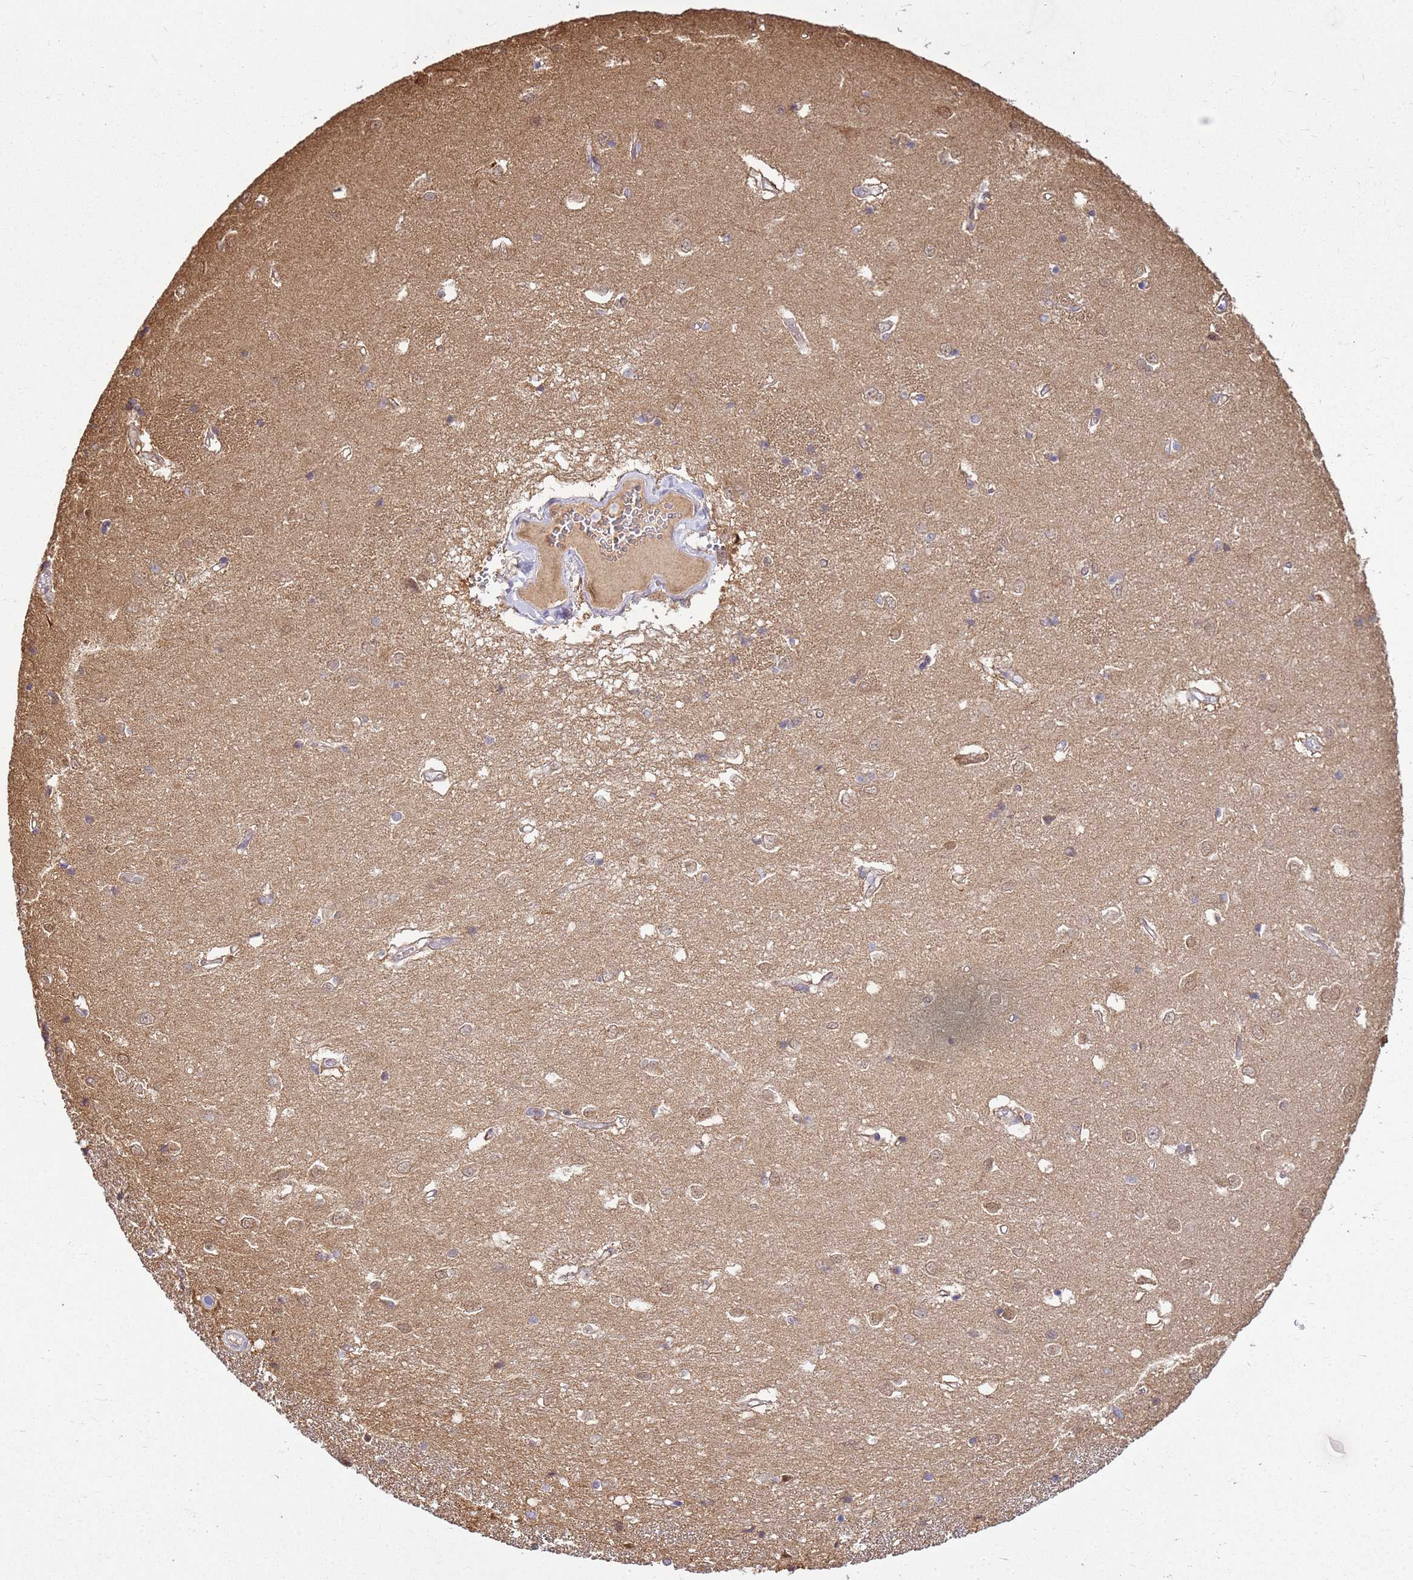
{"staining": {"intensity": "negative", "quantity": "none", "location": "none"}, "tissue": "caudate", "cell_type": "Glial cells", "image_type": "normal", "snomed": [{"axis": "morphology", "description": "Normal tissue, NOS"}, {"axis": "topography", "description": "Lateral ventricle wall"}], "caption": "Immunohistochemistry (IHC) image of benign caudate: caudate stained with DAB (3,3'-diaminobenzidine) demonstrates no significant protein staining in glial cells. (DAB immunohistochemistry with hematoxylin counter stain).", "gene": "YWHAE", "patient": {"sex": "male", "age": 37}}